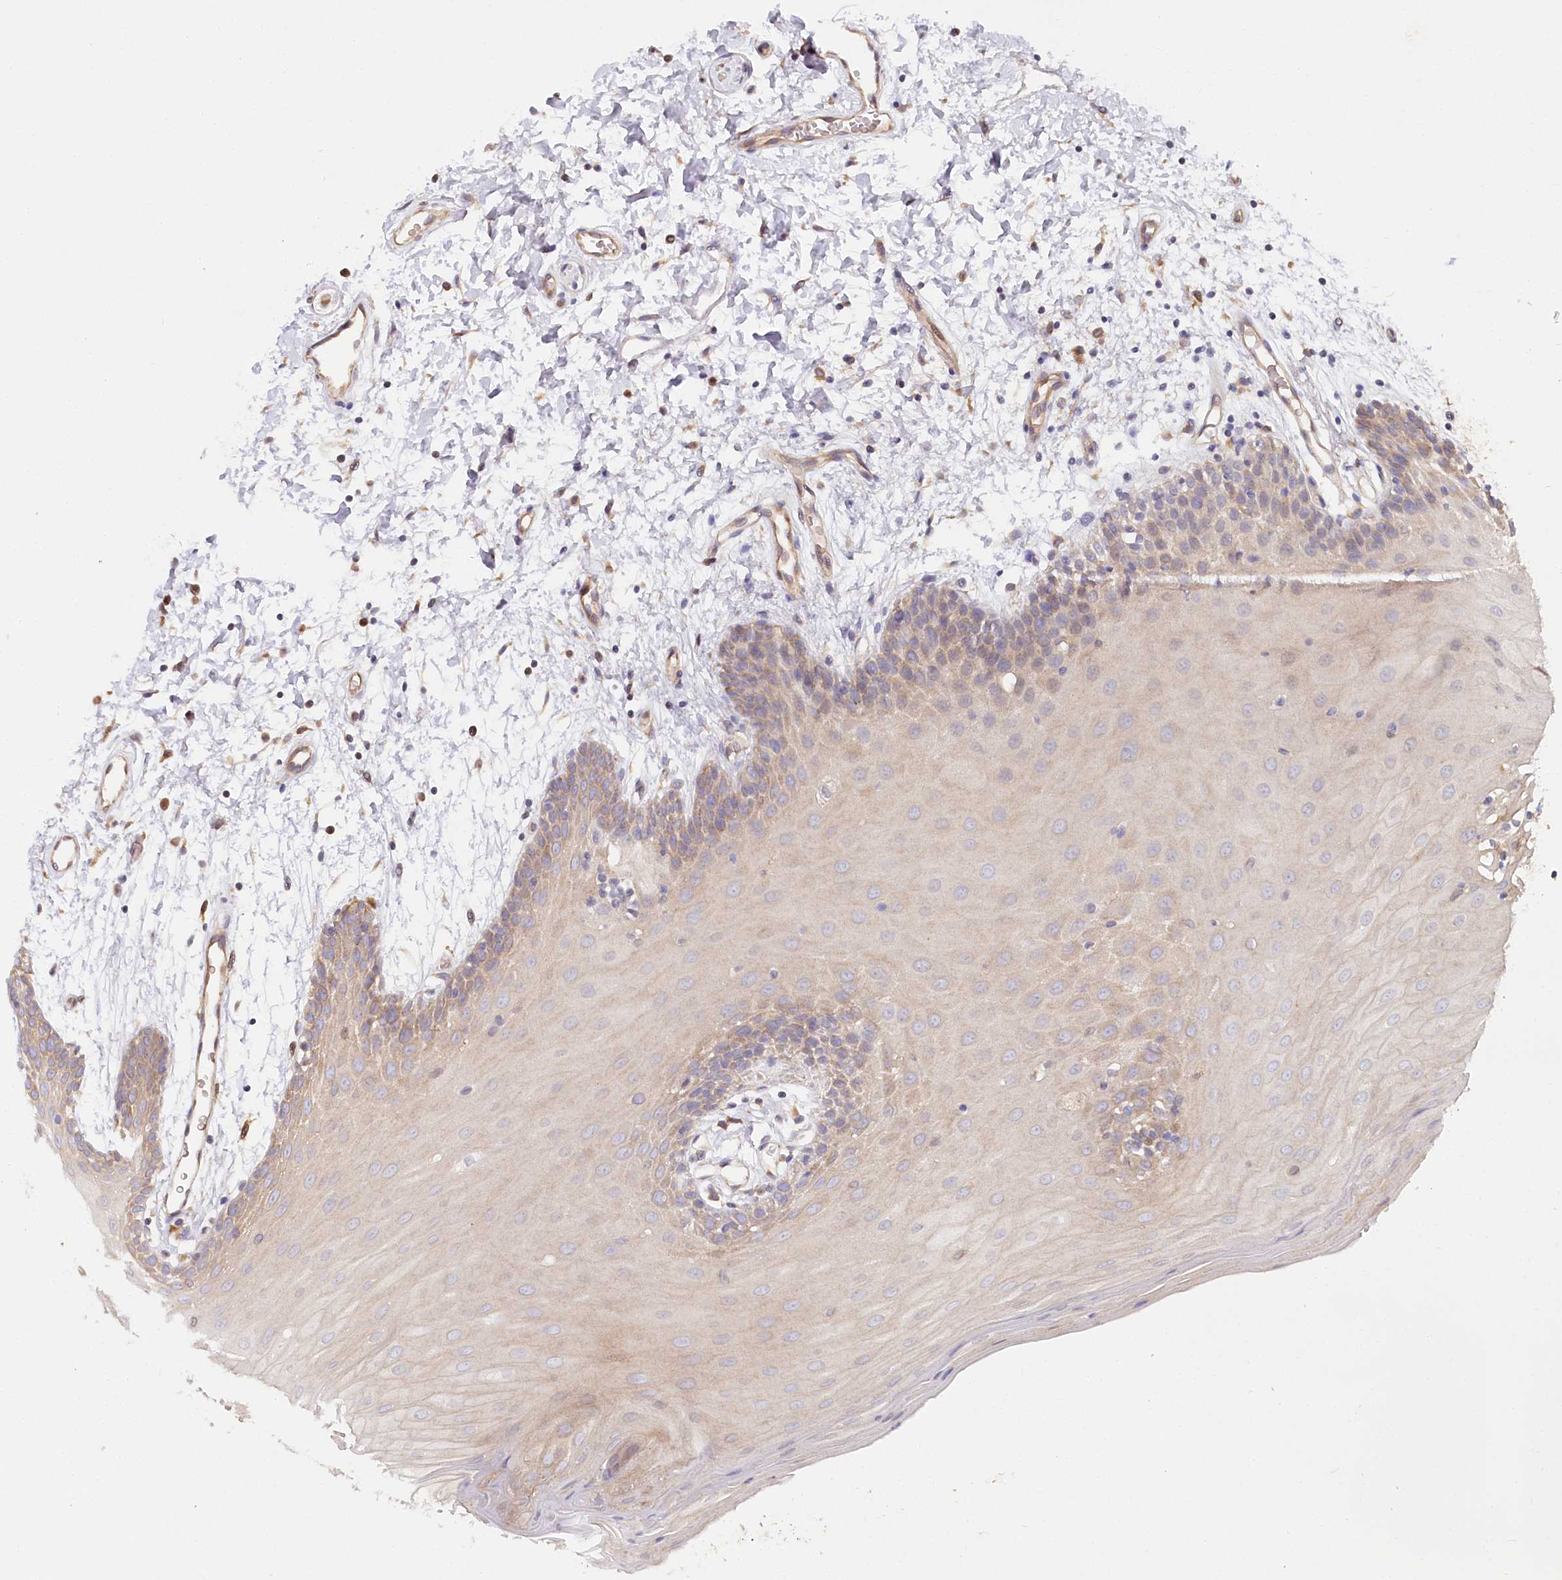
{"staining": {"intensity": "weak", "quantity": "<25%", "location": "cytoplasmic/membranous"}, "tissue": "oral mucosa", "cell_type": "Squamous epithelial cells", "image_type": "normal", "snomed": [{"axis": "morphology", "description": "Normal tissue, NOS"}, {"axis": "topography", "description": "Skeletal muscle"}, {"axis": "topography", "description": "Oral tissue"}, {"axis": "topography", "description": "Salivary gland"}, {"axis": "topography", "description": "Peripheral nerve tissue"}], "caption": "This photomicrograph is of benign oral mucosa stained with immunohistochemistry (IHC) to label a protein in brown with the nuclei are counter-stained blue. There is no positivity in squamous epithelial cells.", "gene": "PAIP2", "patient": {"sex": "male", "age": 54}}